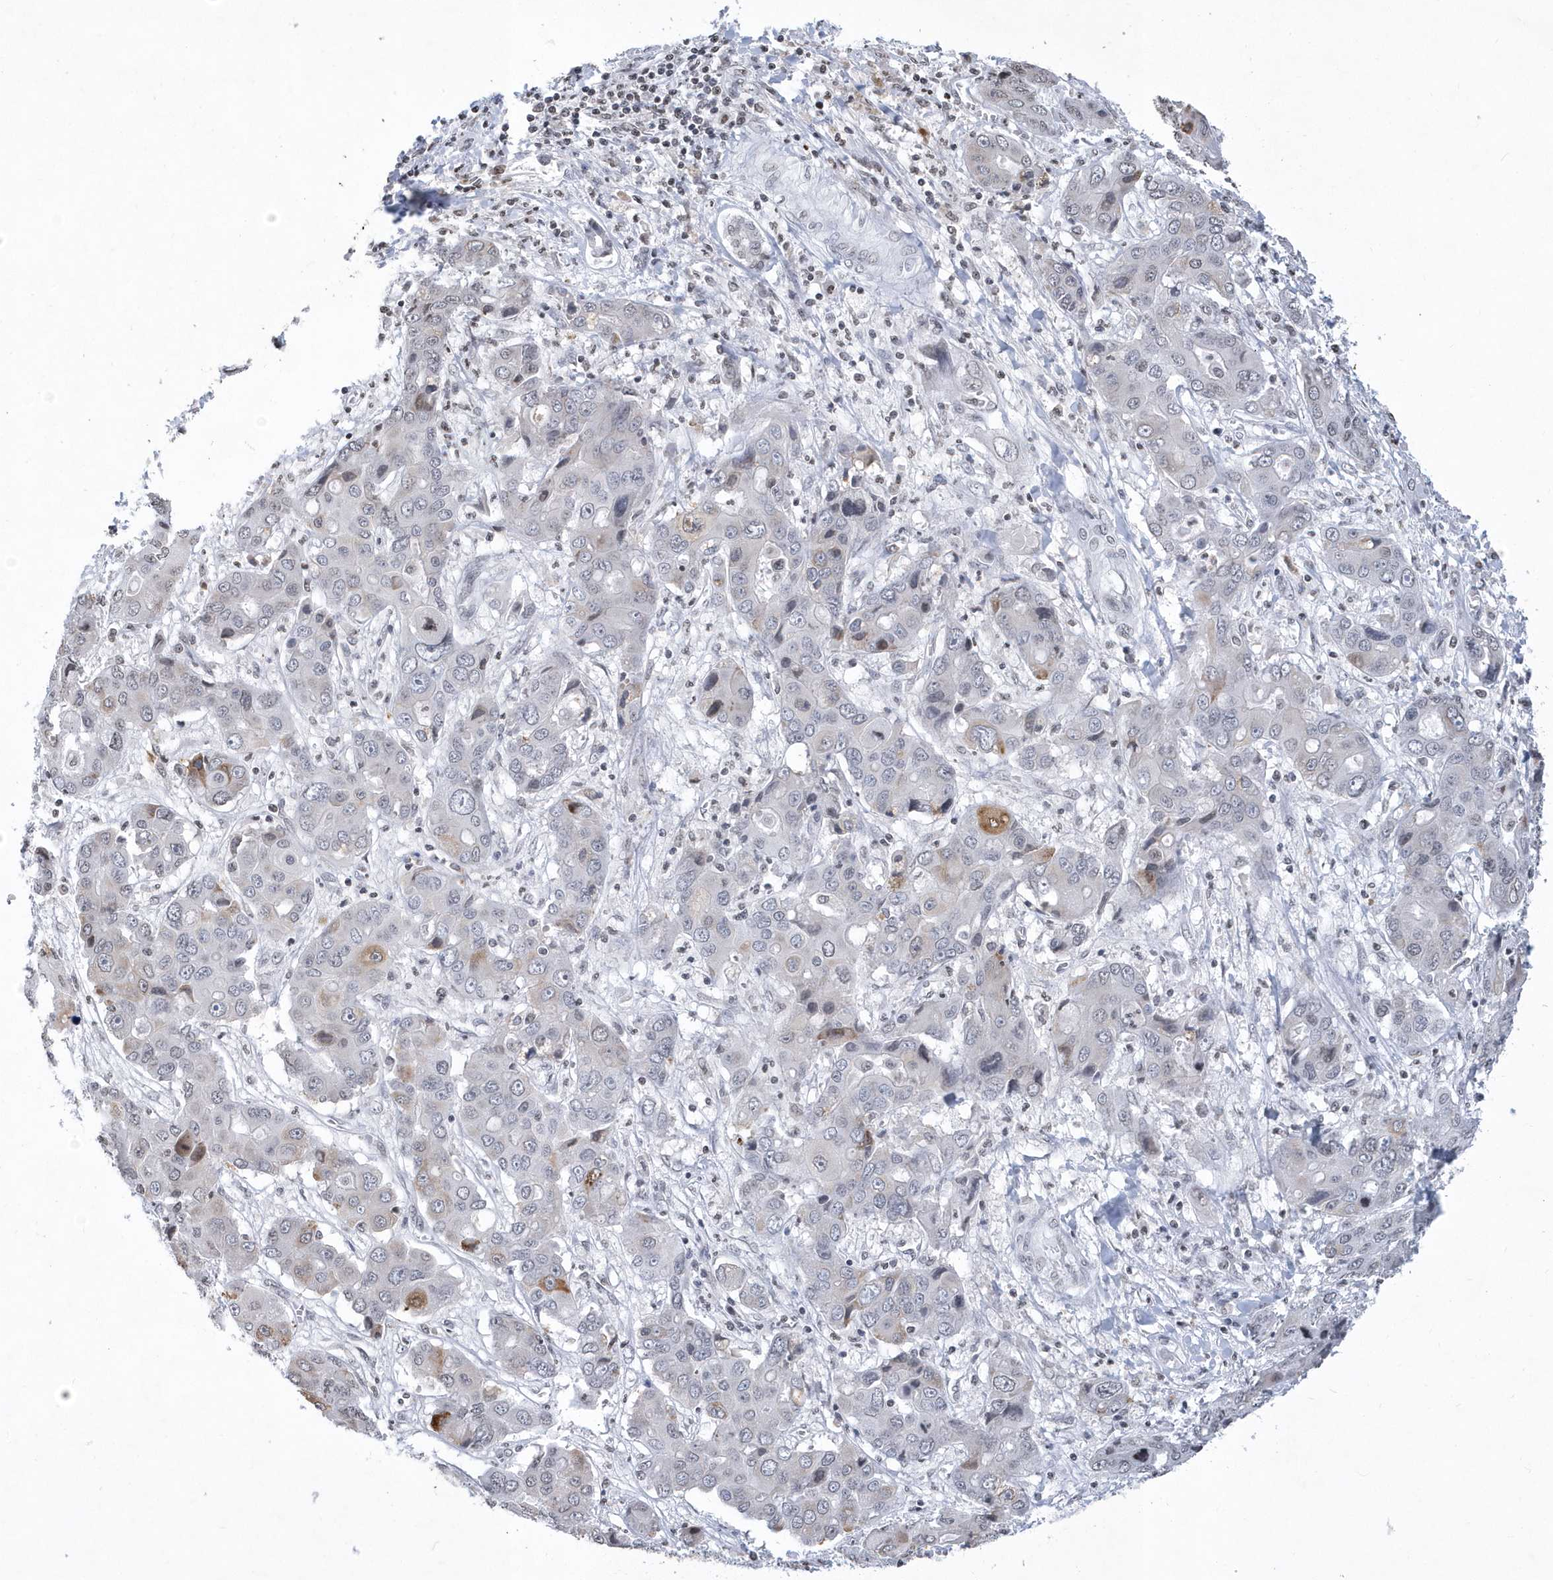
{"staining": {"intensity": "moderate", "quantity": "<25%", "location": "cytoplasmic/membranous"}, "tissue": "liver cancer", "cell_type": "Tumor cells", "image_type": "cancer", "snomed": [{"axis": "morphology", "description": "Cholangiocarcinoma"}, {"axis": "topography", "description": "Liver"}], "caption": "DAB immunohistochemical staining of liver cancer demonstrates moderate cytoplasmic/membranous protein expression in approximately <25% of tumor cells.", "gene": "VWA5B2", "patient": {"sex": "male", "age": 67}}